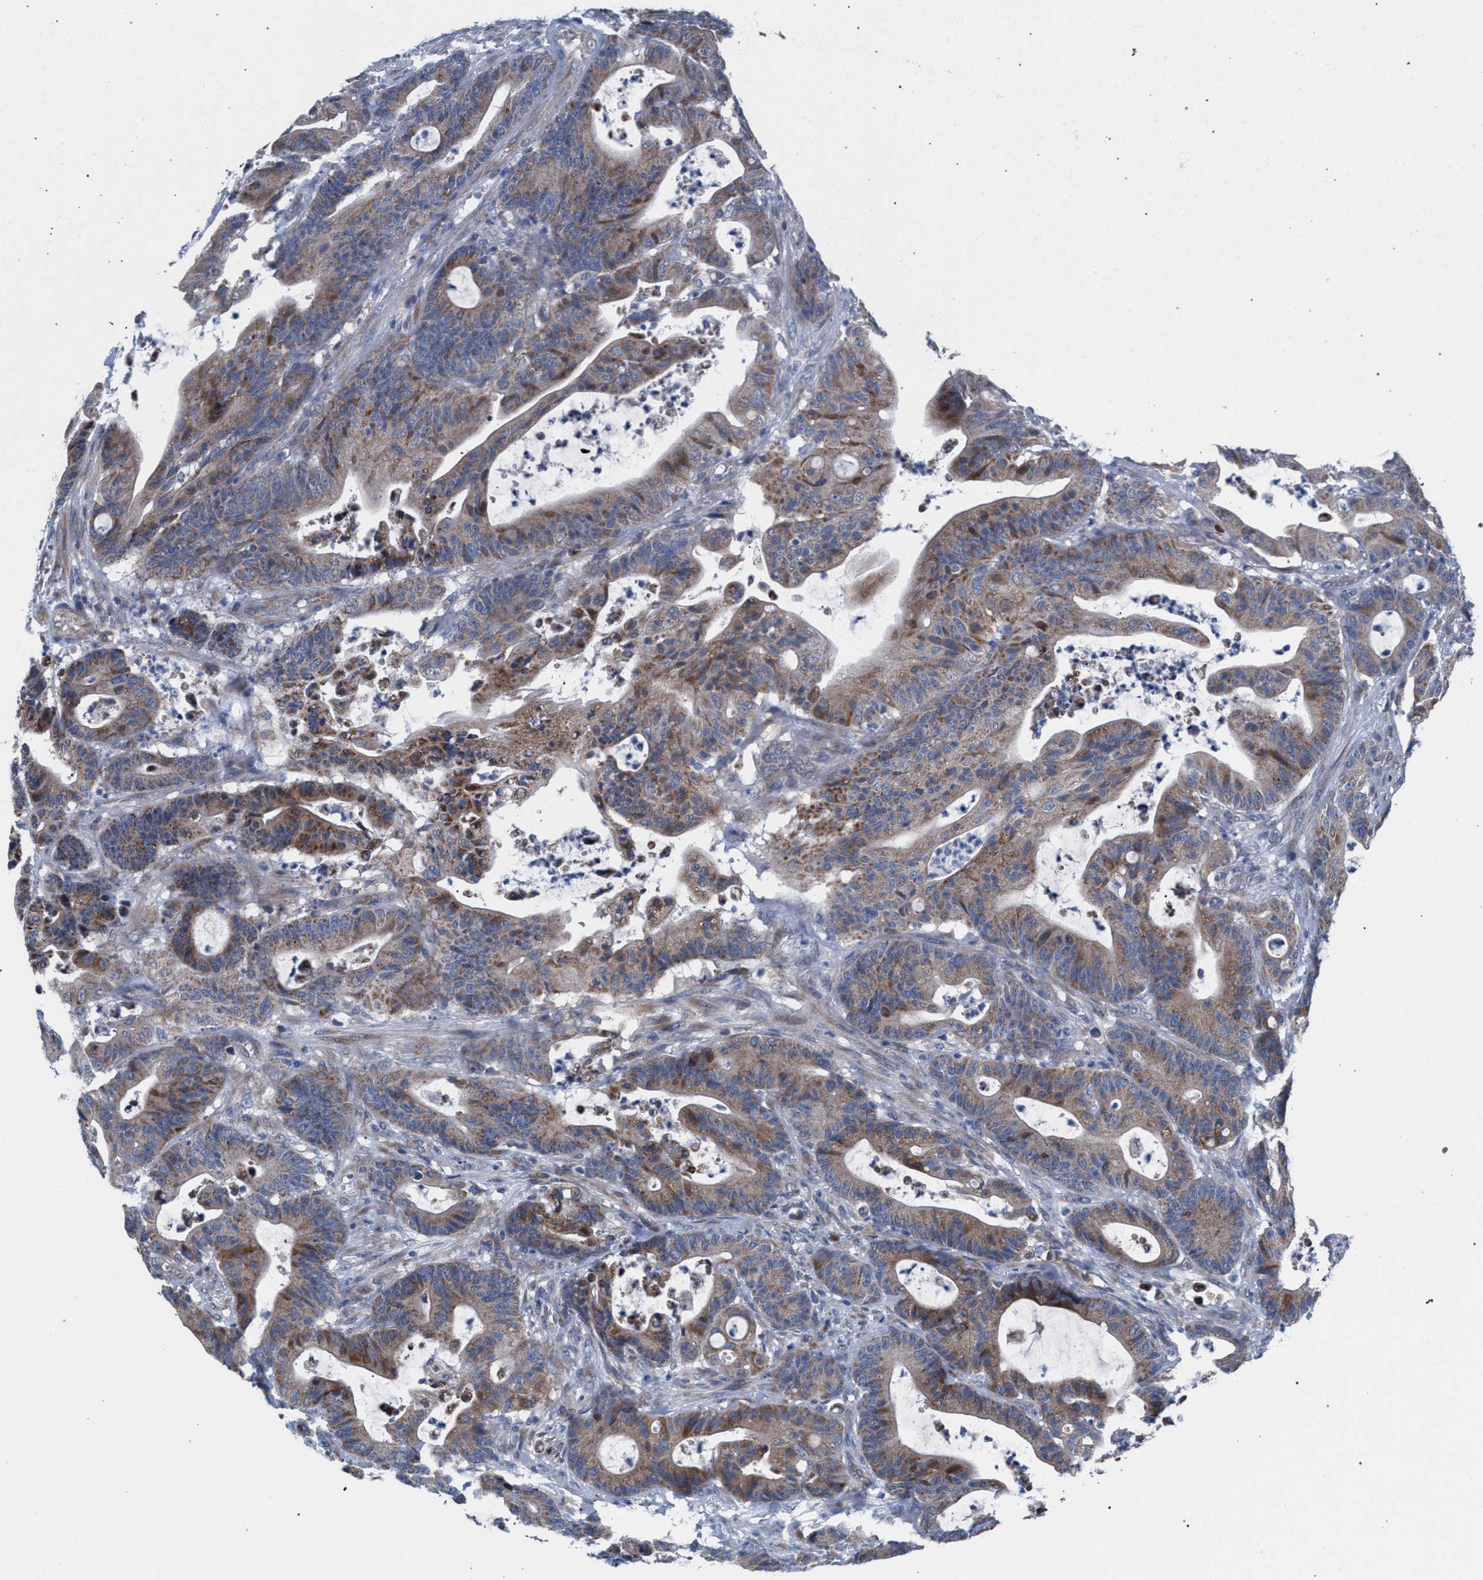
{"staining": {"intensity": "moderate", "quantity": ">75%", "location": "cytoplasmic/membranous"}, "tissue": "colorectal cancer", "cell_type": "Tumor cells", "image_type": "cancer", "snomed": [{"axis": "morphology", "description": "Adenocarcinoma, NOS"}, {"axis": "topography", "description": "Colon"}], "caption": "Colorectal cancer (adenocarcinoma) stained with DAB immunohistochemistry demonstrates medium levels of moderate cytoplasmic/membranous expression in about >75% of tumor cells.", "gene": "RNF135", "patient": {"sex": "female", "age": 84}}